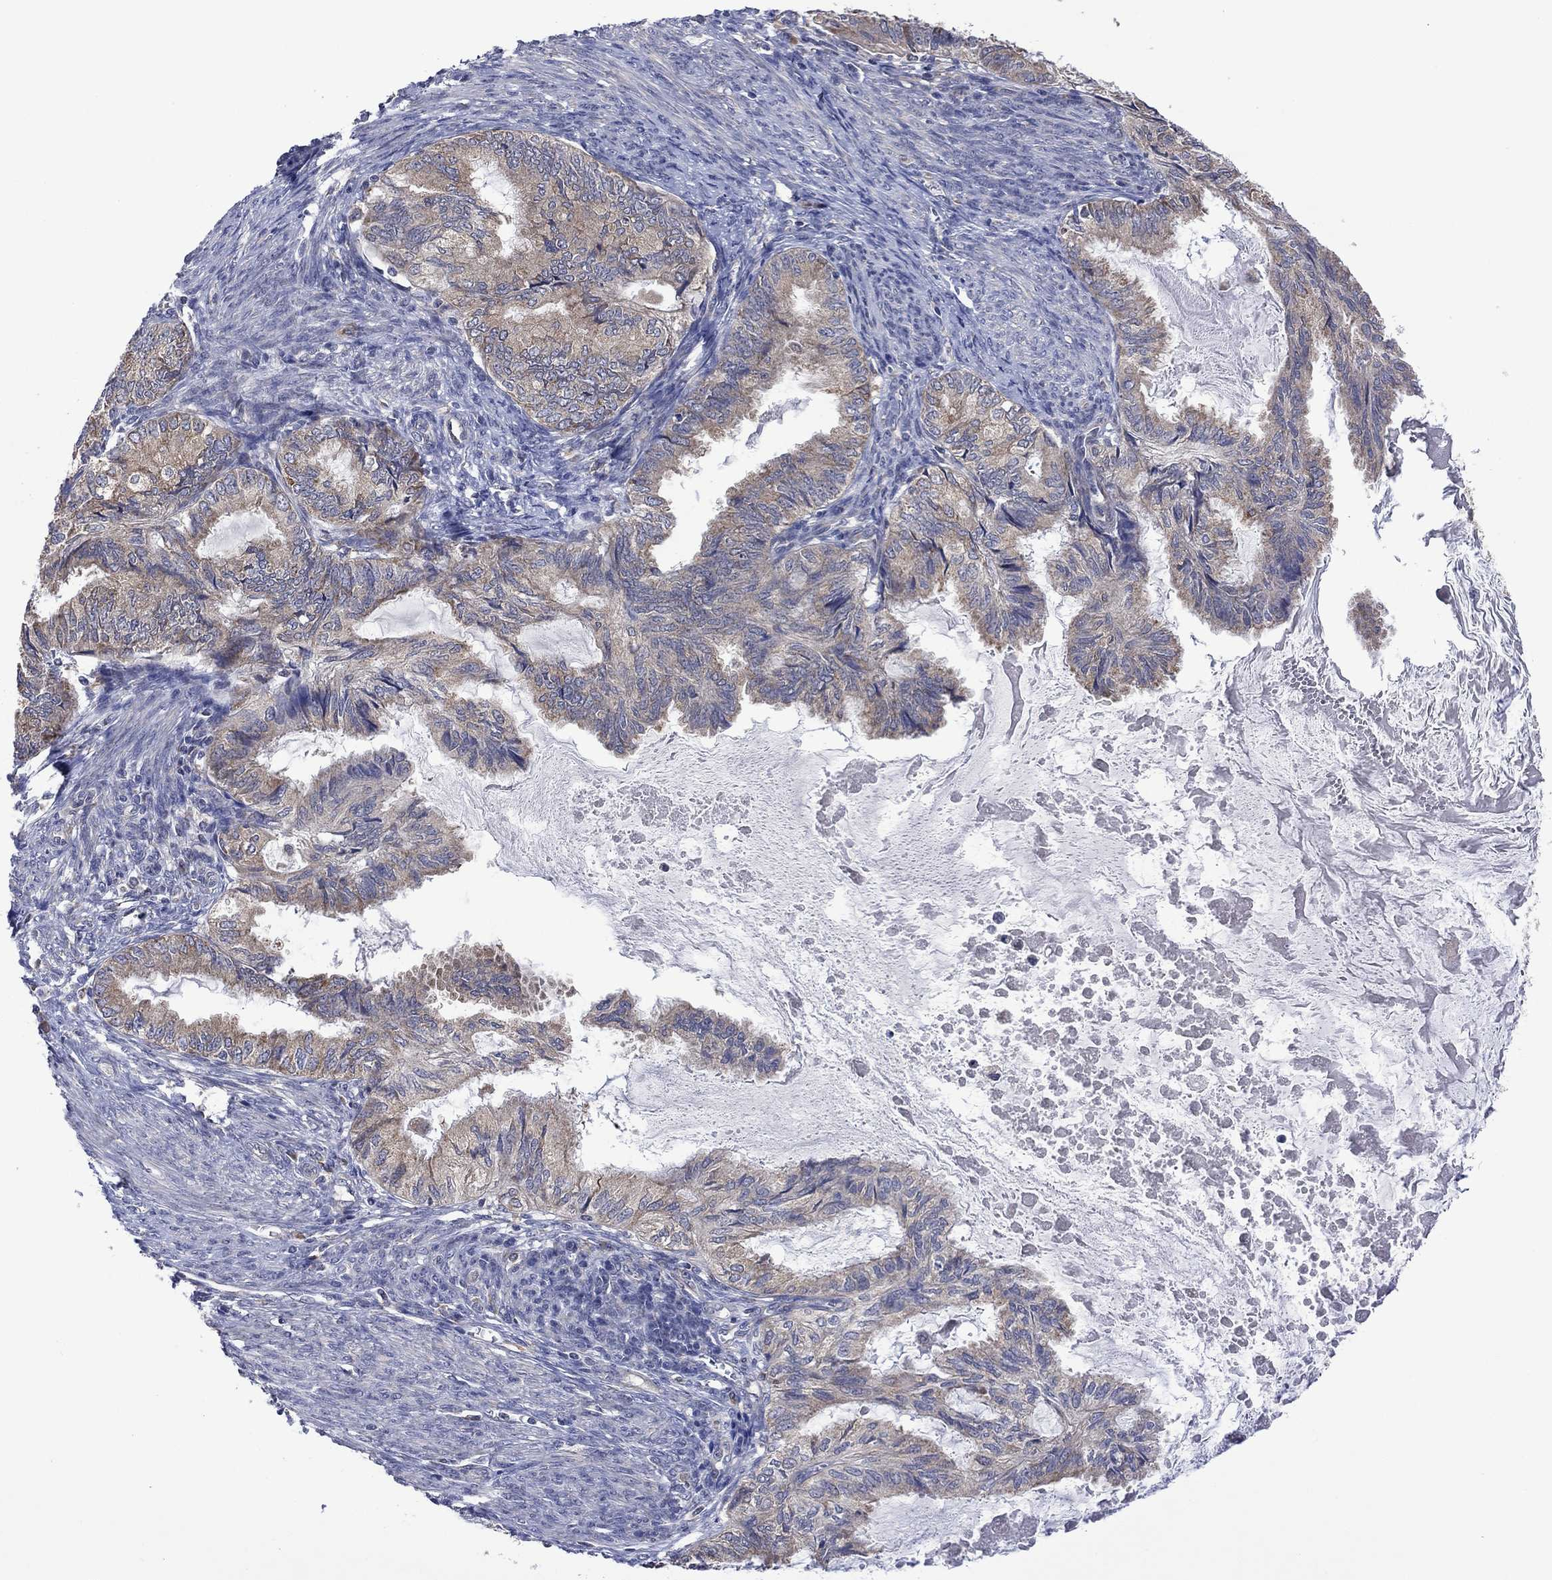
{"staining": {"intensity": "weak", "quantity": ">75%", "location": "cytoplasmic/membranous"}, "tissue": "endometrial cancer", "cell_type": "Tumor cells", "image_type": "cancer", "snomed": [{"axis": "morphology", "description": "Adenocarcinoma, NOS"}, {"axis": "topography", "description": "Endometrium"}], "caption": "Protein expression analysis of adenocarcinoma (endometrial) exhibits weak cytoplasmic/membranous positivity in approximately >75% of tumor cells.", "gene": "FURIN", "patient": {"sex": "female", "age": 86}}